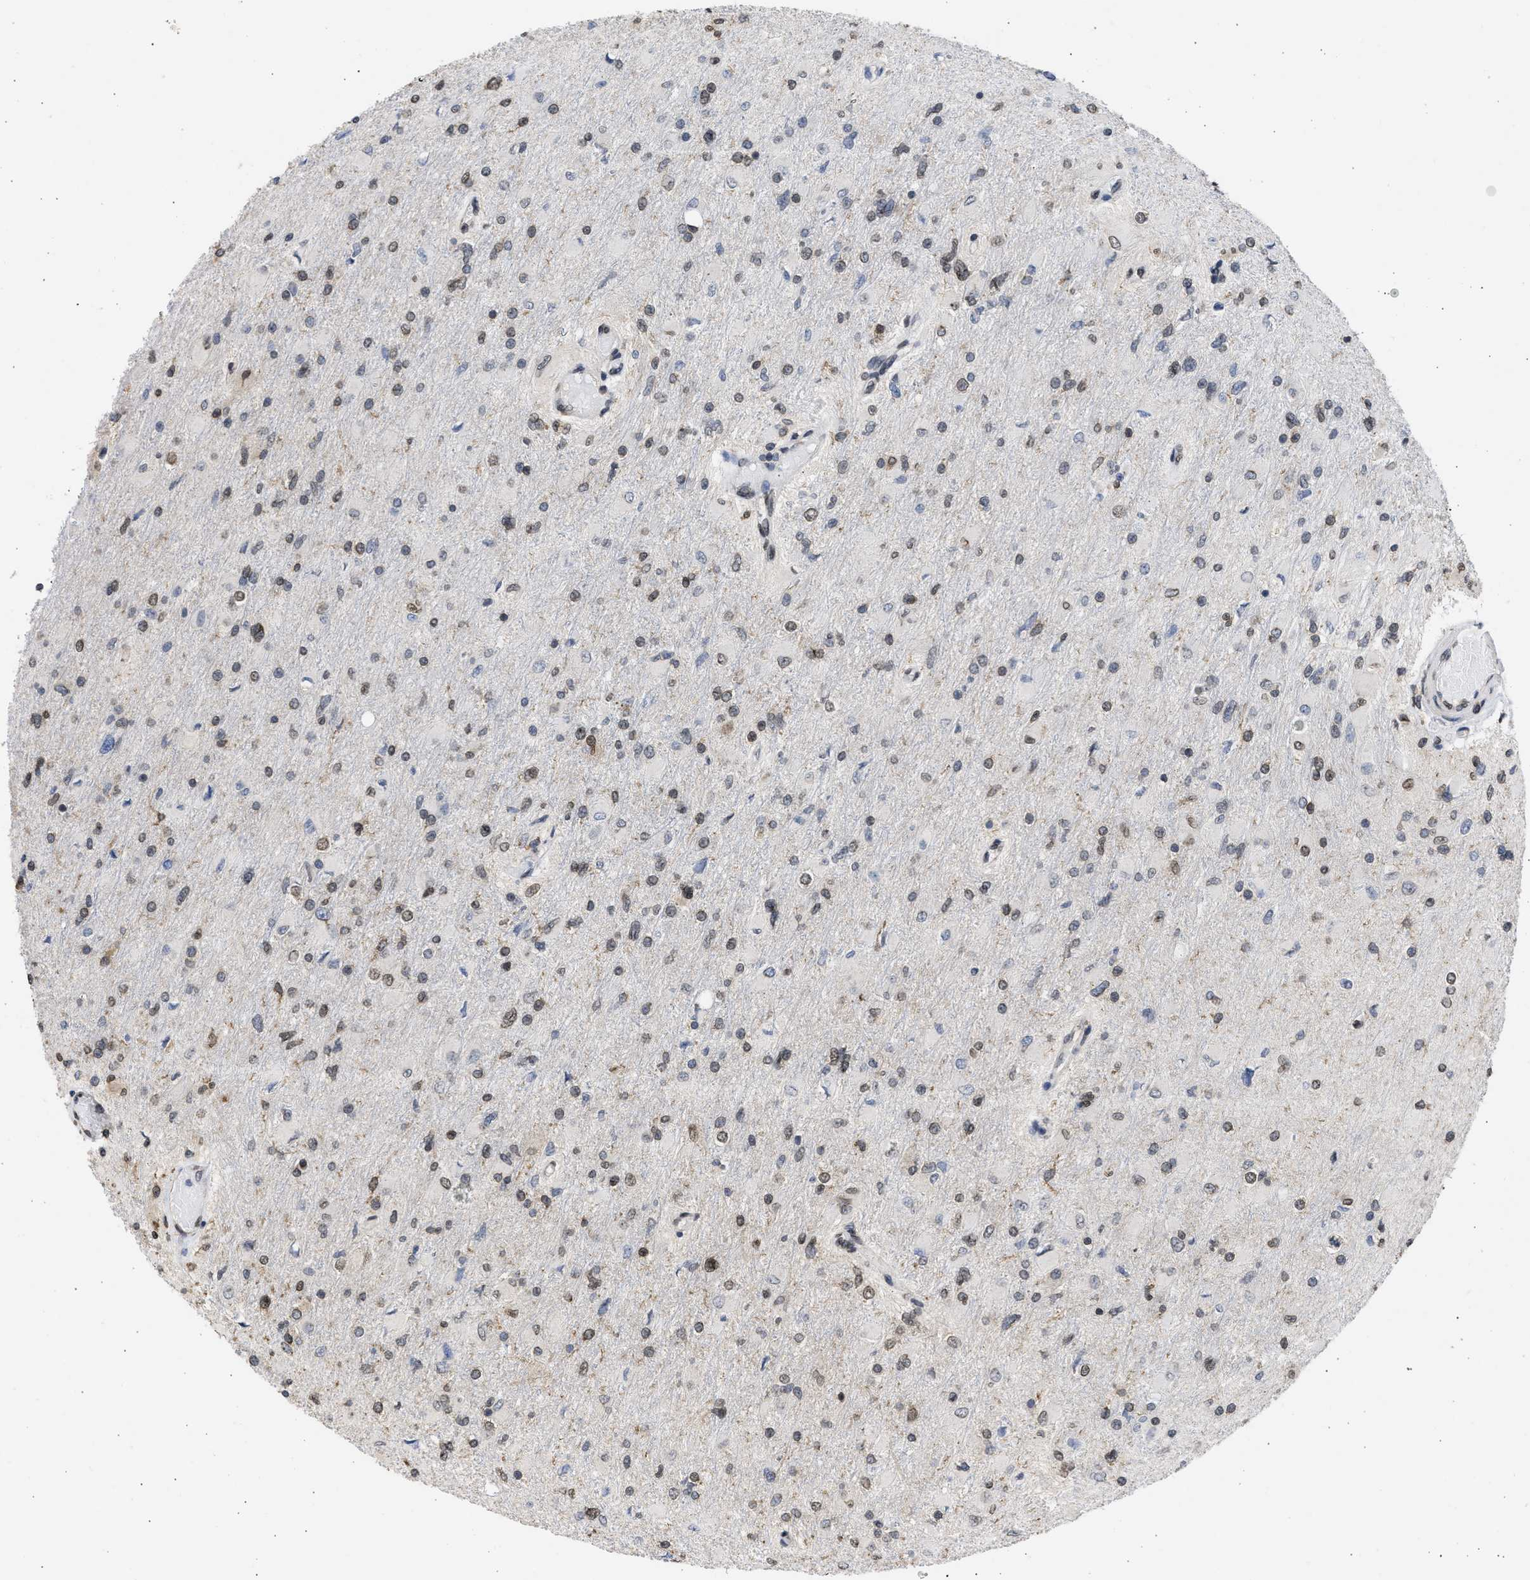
{"staining": {"intensity": "weak", "quantity": "25%-75%", "location": "cytoplasmic/membranous,nuclear"}, "tissue": "glioma", "cell_type": "Tumor cells", "image_type": "cancer", "snomed": [{"axis": "morphology", "description": "Glioma, malignant, High grade"}, {"axis": "topography", "description": "Cerebral cortex"}], "caption": "A low amount of weak cytoplasmic/membranous and nuclear positivity is present in approximately 25%-75% of tumor cells in glioma tissue. (brown staining indicates protein expression, while blue staining denotes nuclei).", "gene": "NUP35", "patient": {"sex": "female", "age": 36}}